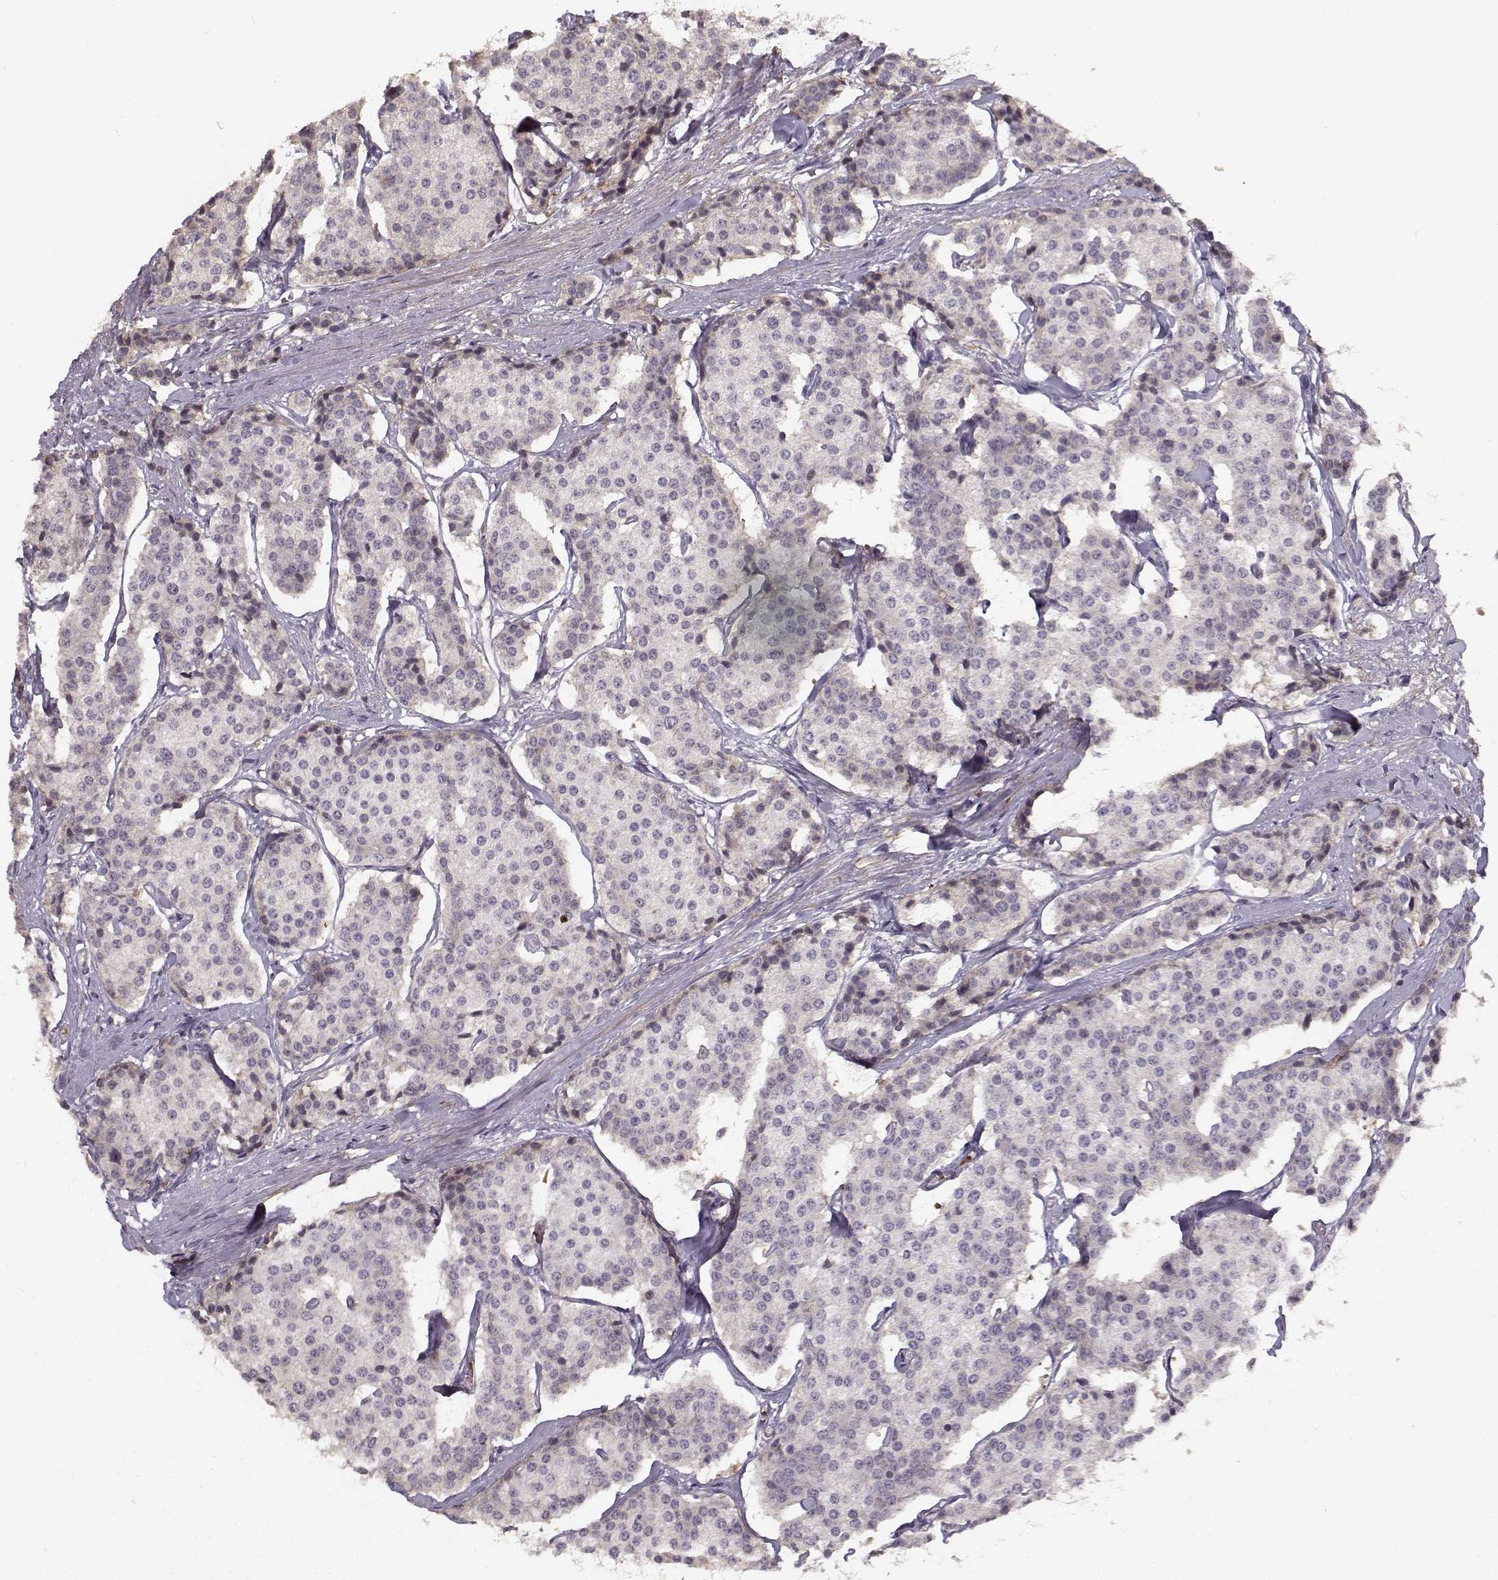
{"staining": {"intensity": "negative", "quantity": "none", "location": "none"}, "tissue": "carcinoid", "cell_type": "Tumor cells", "image_type": "cancer", "snomed": [{"axis": "morphology", "description": "Carcinoid, malignant, NOS"}, {"axis": "topography", "description": "Small intestine"}], "caption": "Malignant carcinoid was stained to show a protein in brown. There is no significant staining in tumor cells. Nuclei are stained in blue.", "gene": "RGS9BP", "patient": {"sex": "female", "age": 65}}